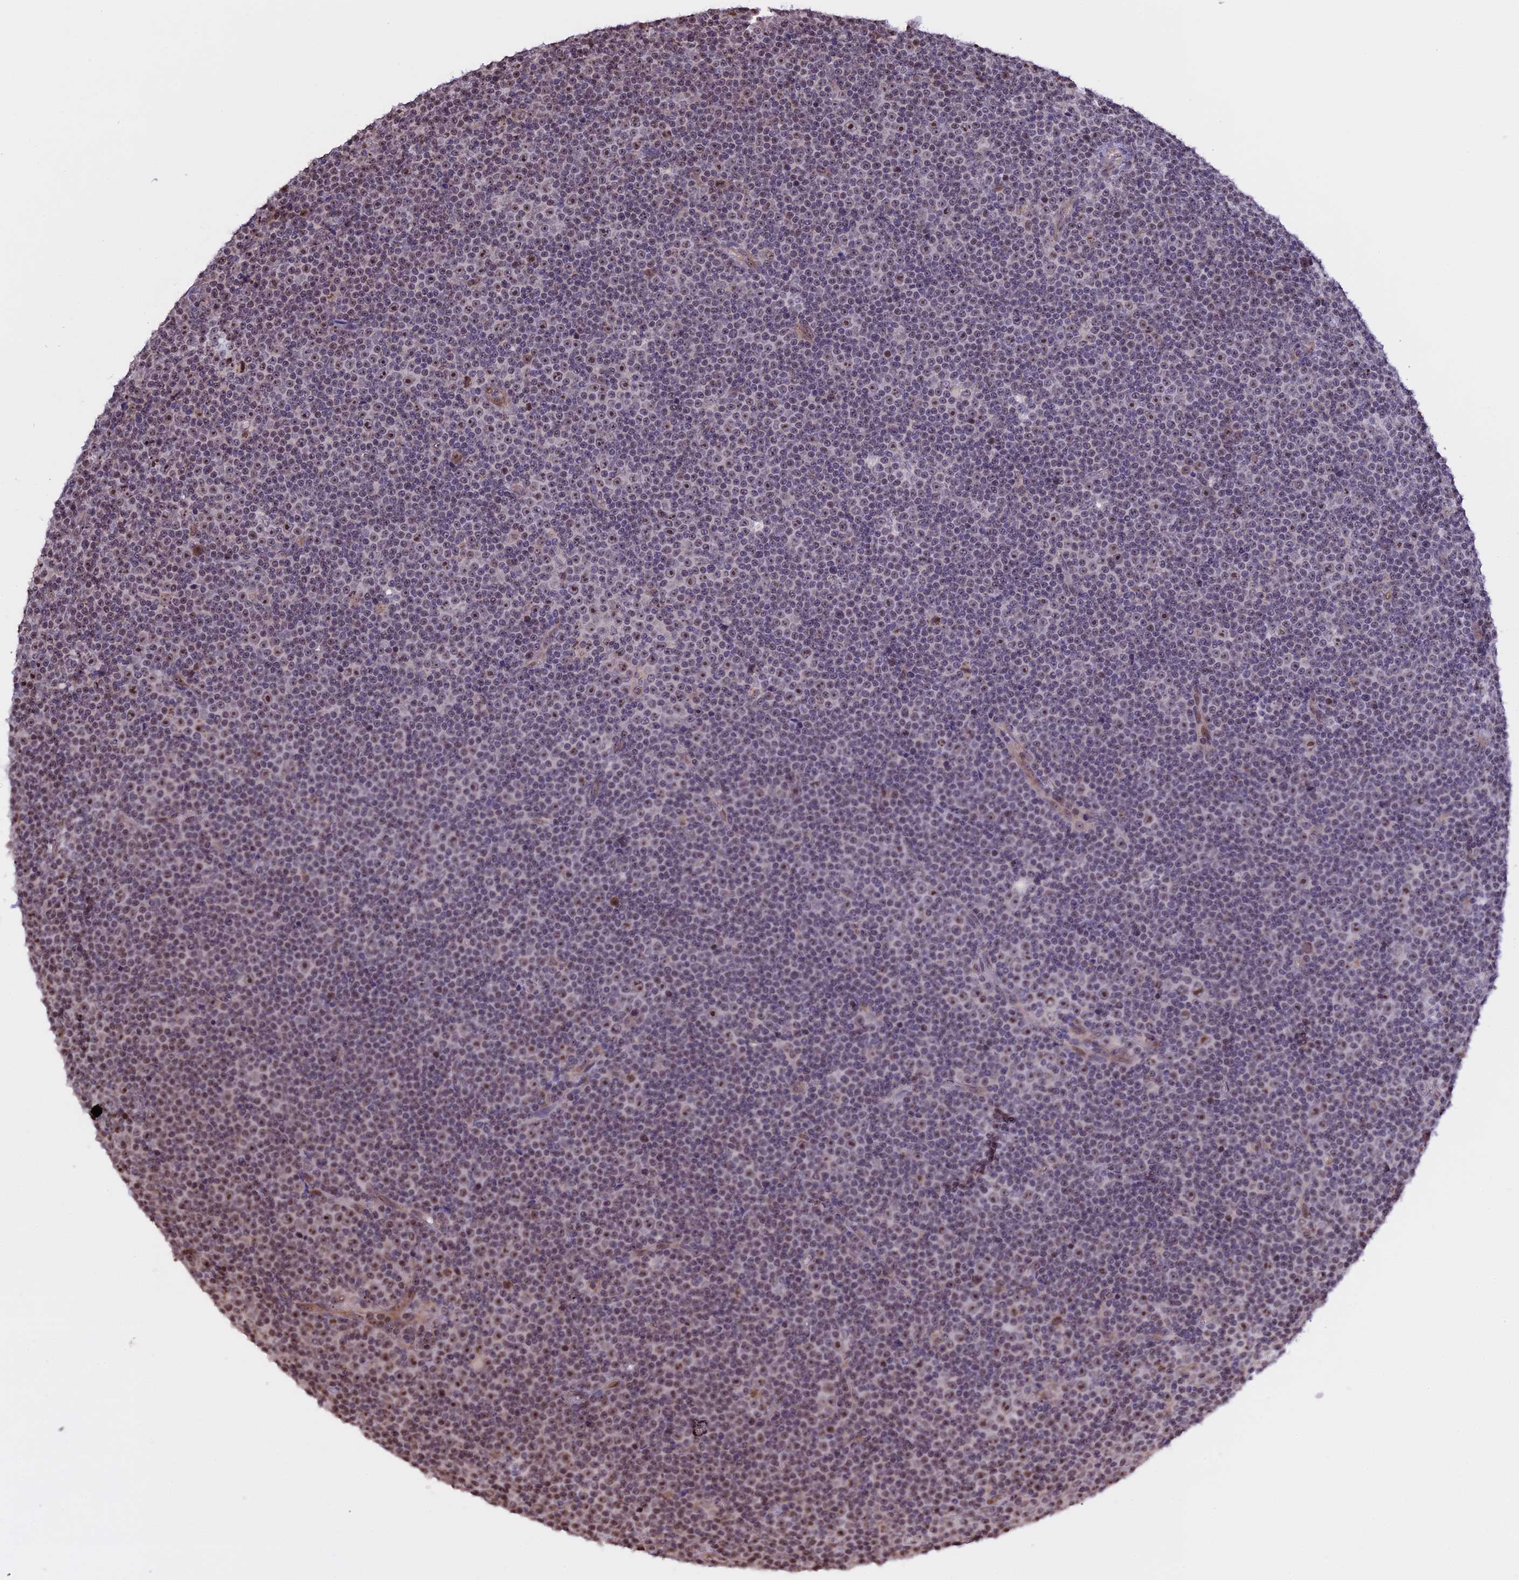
{"staining": {"intensity": "weak", "quantity": "<25%", "location": "nuclear"}, "tissue": "lymphoma", "cell_type": "Tumor cells", "image_type": "cancer", "snomed": [{"axis": "morphology", "description": "Malignant lymphoma, non-Hodgkin's type, Low grade"}, {"axis": "topography", "description": "Lymph node"}], "caption": "Tumor cells are negative for protein expression in human lymphoma.", "gene": "MGA", "patient": {"sex": "female", "age": 67}}